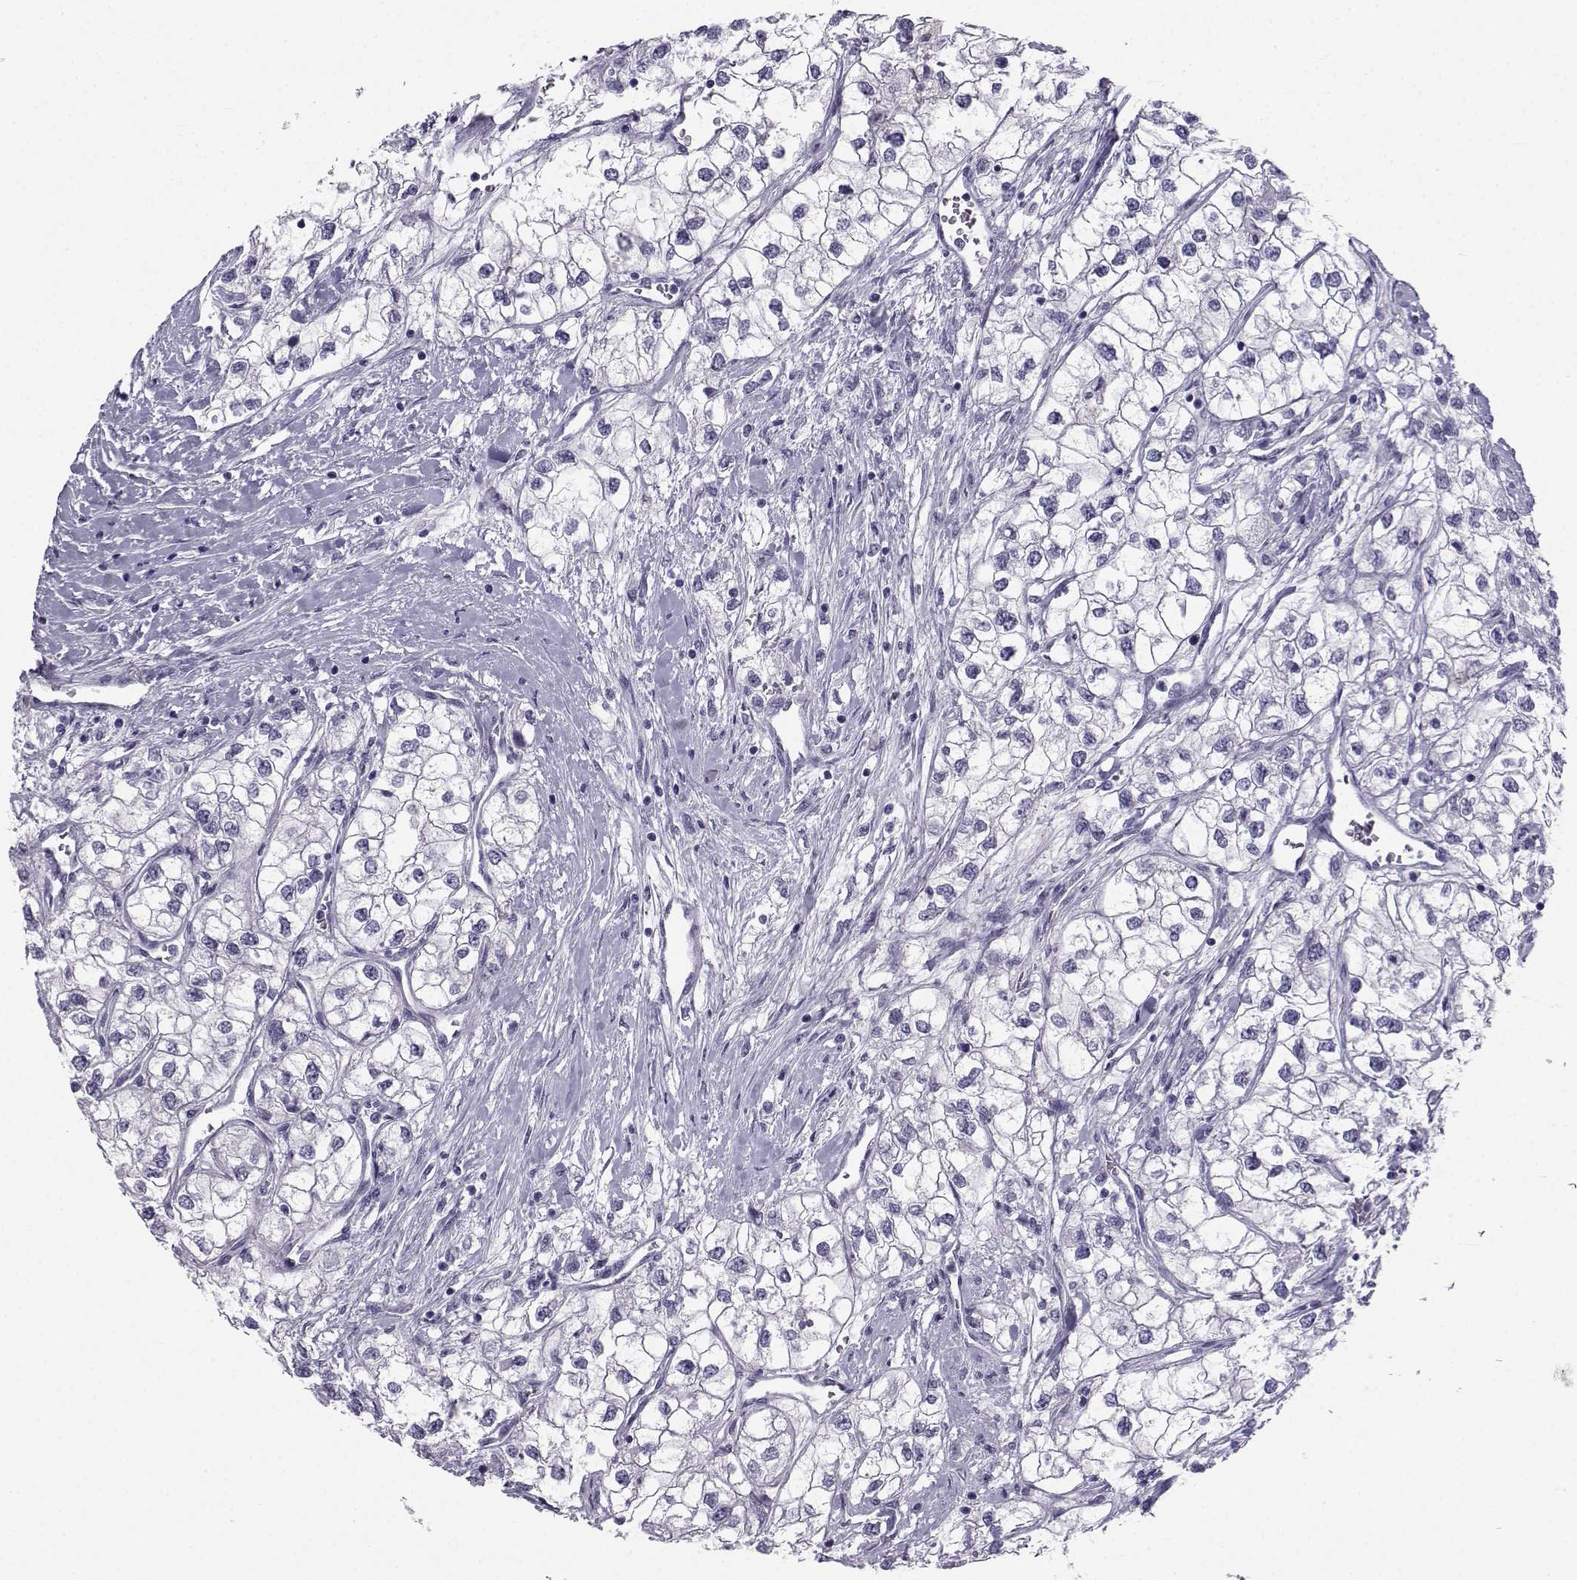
{"staining": {"intensity": "negative", "quantity": "none", "location": "none"}, "tissue": "renal cancer", "cell_type": "Tumor cells", "image_type": "cancer", "snomed": [{"axis": "morphology", "description": "Adenocarcinoma, NOS"}, {"axis": "topography", "description": "Kidney"}], "caption": "Immunohistochemical staining of renal cancer (adenocarcinoma) demonstrates no significant expression in tumor cells.", "gene": "PCSK1N", "patient": {"sex": "male", "age": 59}}